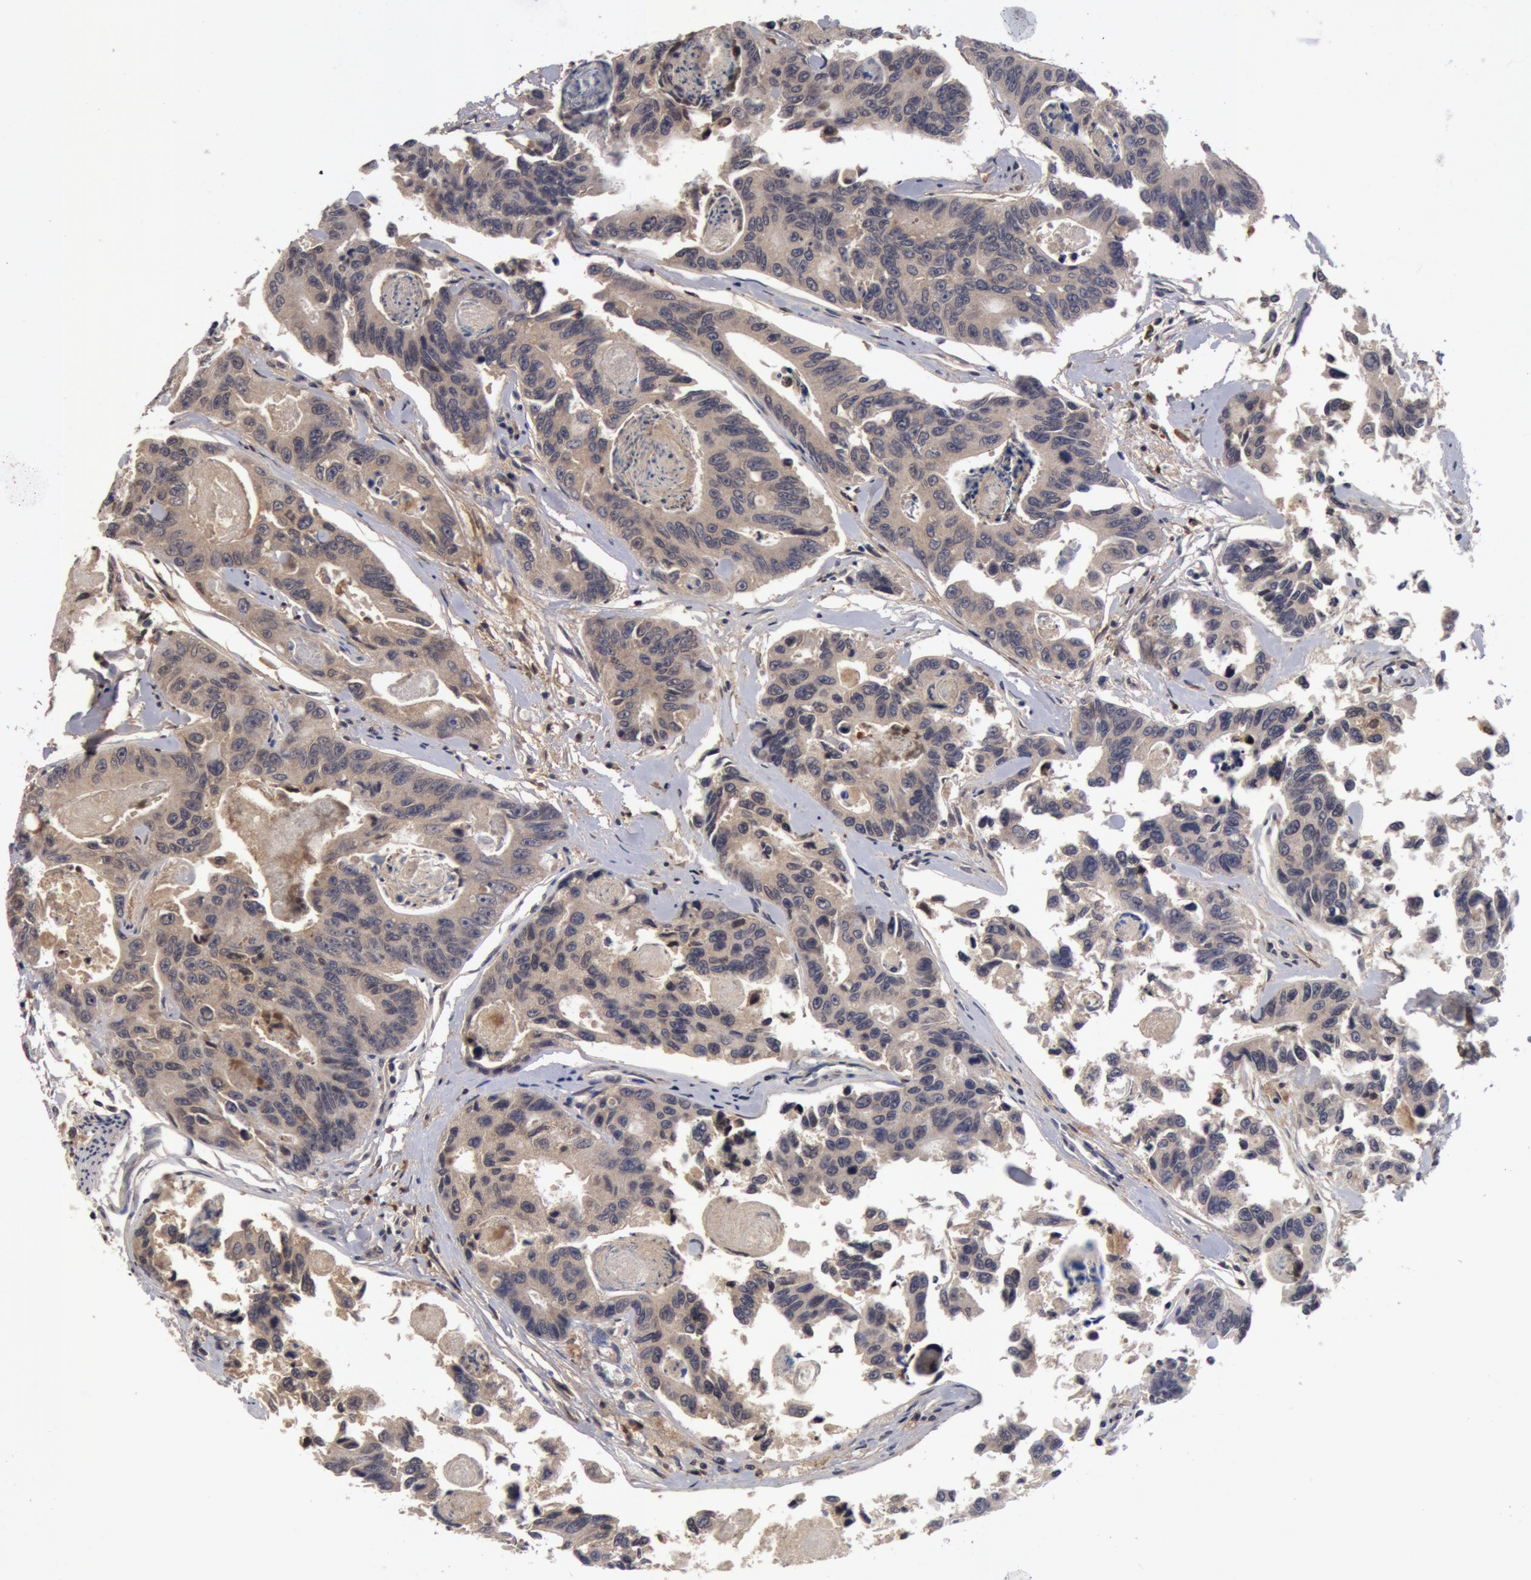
{"staining": {"intensity": "weak", "quantity": ">75%", "location": "cytoplasmic/membranous"}, "tissue": "colorectal cancer", "cell_type": "Tumor cells", "image_type": "cancer", "snomed": [{"axis": "morphology", "description": "Adenocarcinoma, NOS"}, {"axis": "topography", "description": "Colon"}], "caption": "IHC (DAB (3,3'-diaminobenzidine)) staining of human colorectal cancer (adenocarcinoma) reveals weak cytoplasmic/membranous protein positivity in about >75% of tumor cells. The staining was performed using DAB (3,3'-diaminobenzidine), with brown indicating positive protein expression. Nuclei are stained blue with hematoxylin.", "gene": "BCHE", "patient": {"sex": "female", "age": 86}}